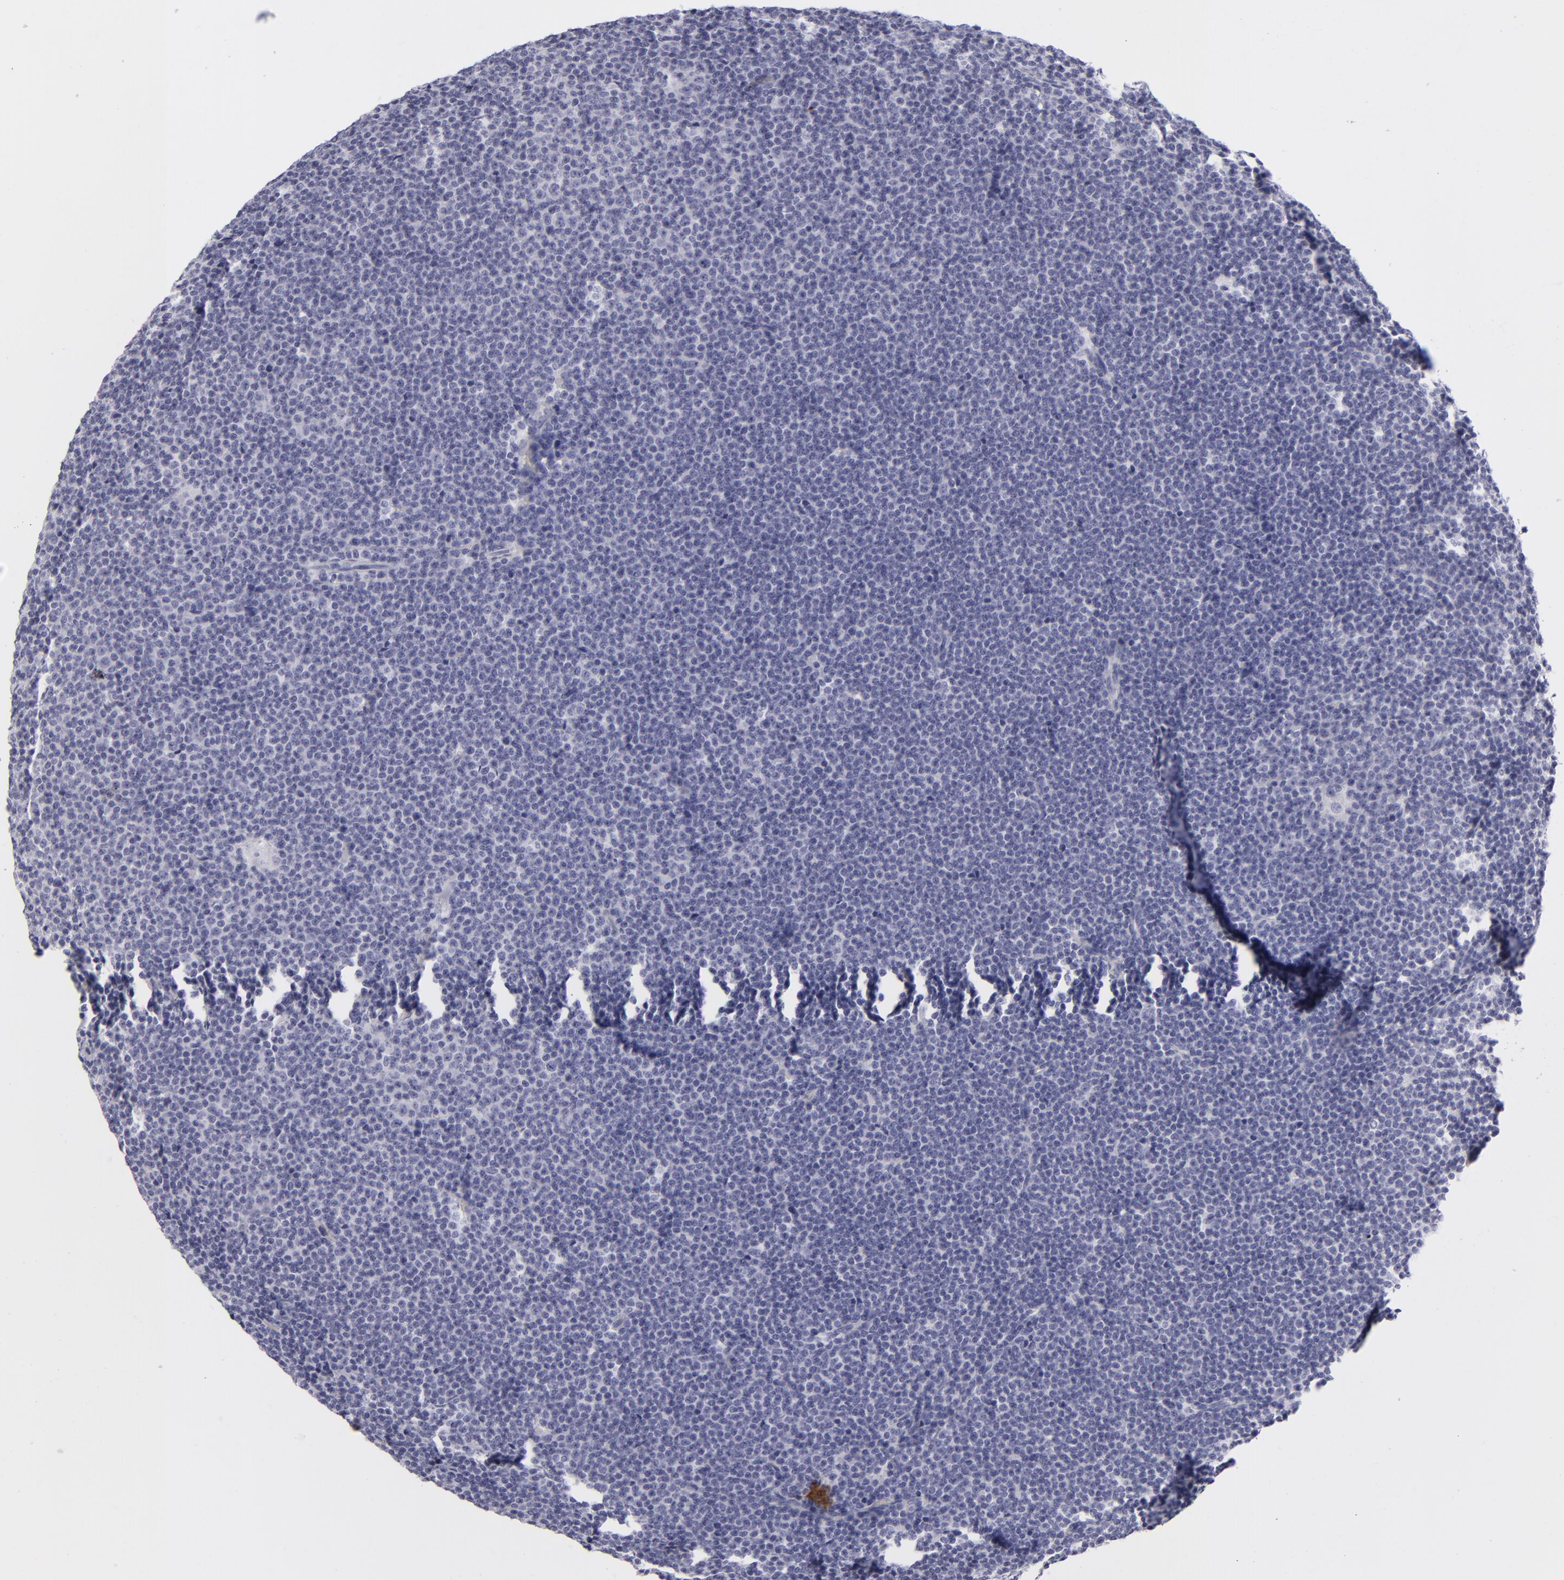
{"staining": {"intensity": "negative", "quantity": "none", "location": "none"}, "tissue": "lymphoma", "cell_type": "Tumor cells", "image_type": "cancer", "snomed": [{"axis": "morphology", "description": "Malignant lymphoma, non-Hodgkin's type, Low grade"}, {"axis": "topography", "description": "Lymph node"}], "caption": "The photomicrograph shows no staining of tumor cells in low-grade malignant lymphoma, non-Hodgkin's type.", "gene": "DLG4", "patient": {"sex": "female", "age": 69}}